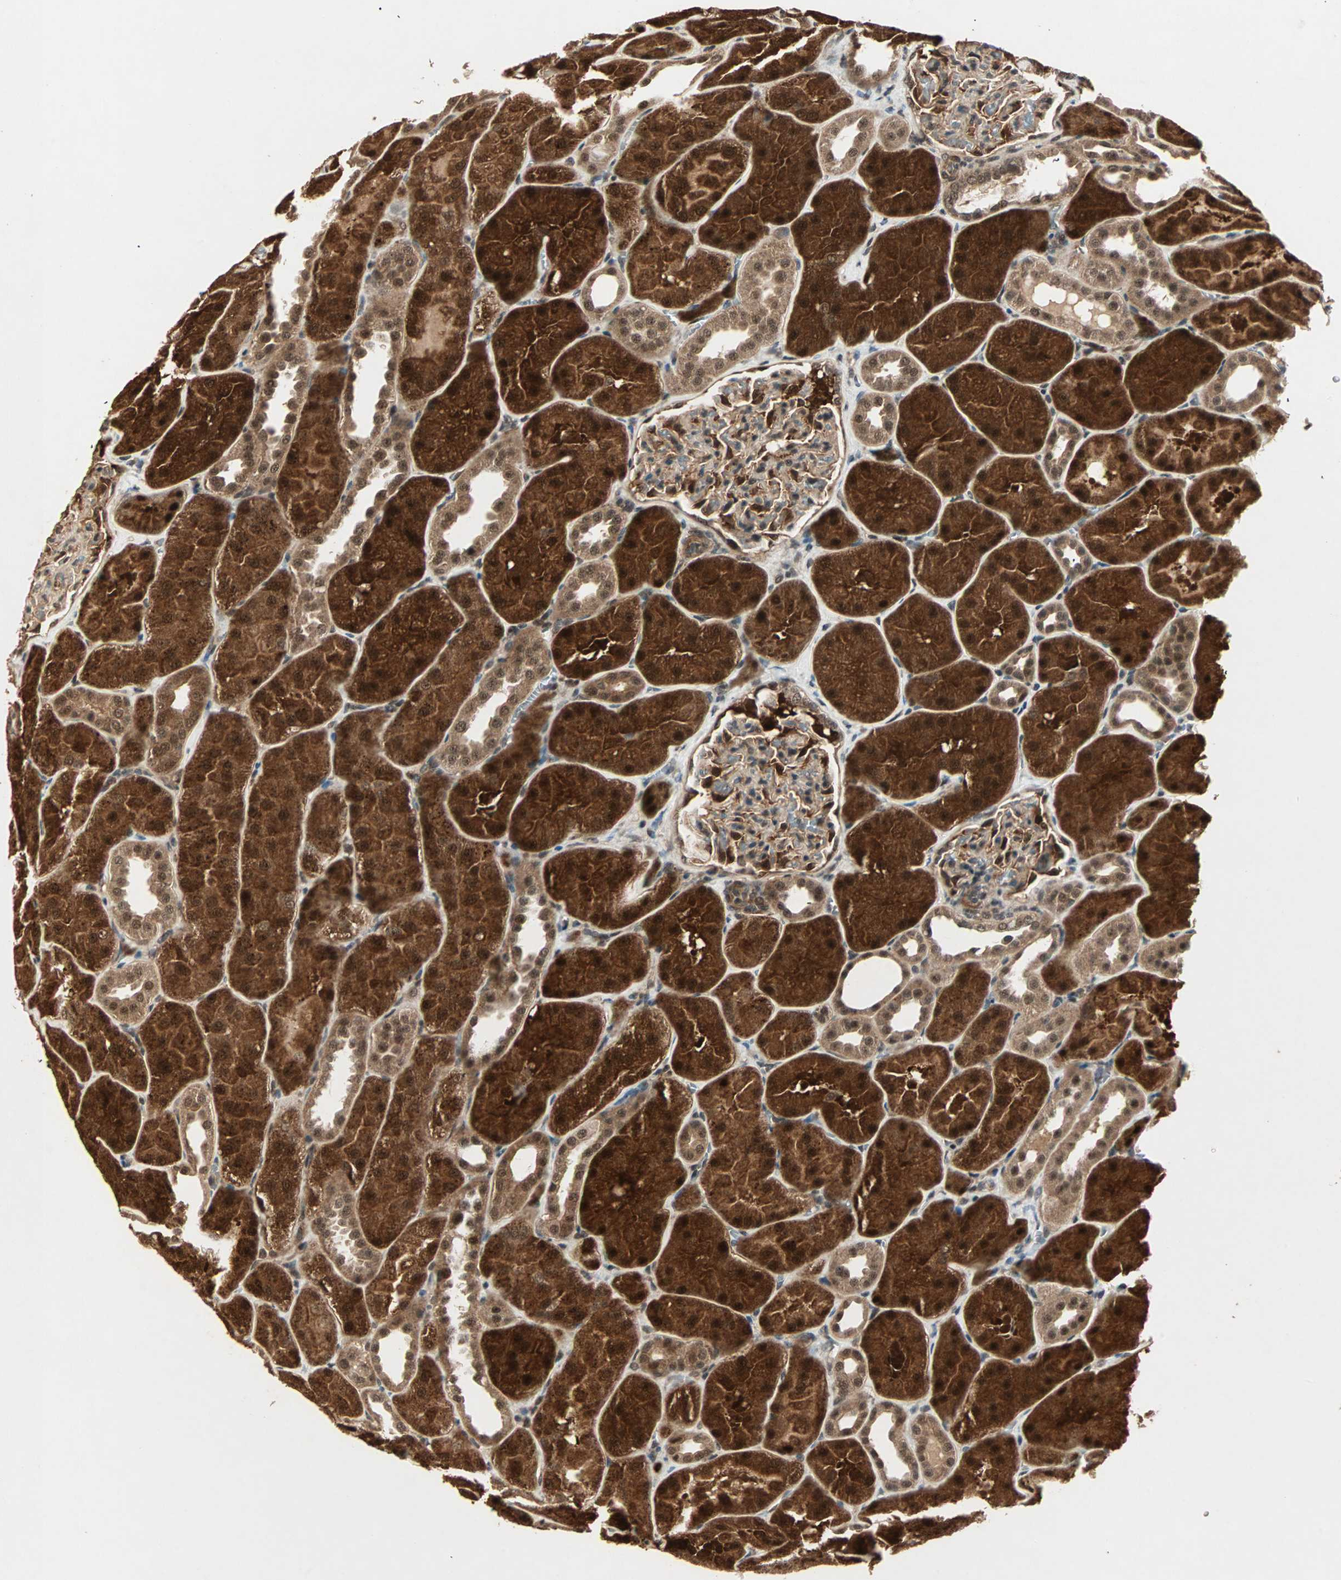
{"staining": {"intensity": "strong", "quantity": "<25%", "location": "cytoplasmic/membranous,nuclear"}, "tissue": "kidney", "cell_type": "Cells in glomeruli", "image_type": "normal", "snomed": [{"axis": "morphology", "description": "Normal tissue, NOS"}, {"axis": "topography", "description": "Kidney"}], "caption": "Immunohistochemical staining of normal human kidney displays strong cytoplasmic/membranous,nuclear protein positivity in approximately <25% of cells in glomeruli.", "gene": "ZSCAN31", "patient": {"sex": "male", "age": 28}}